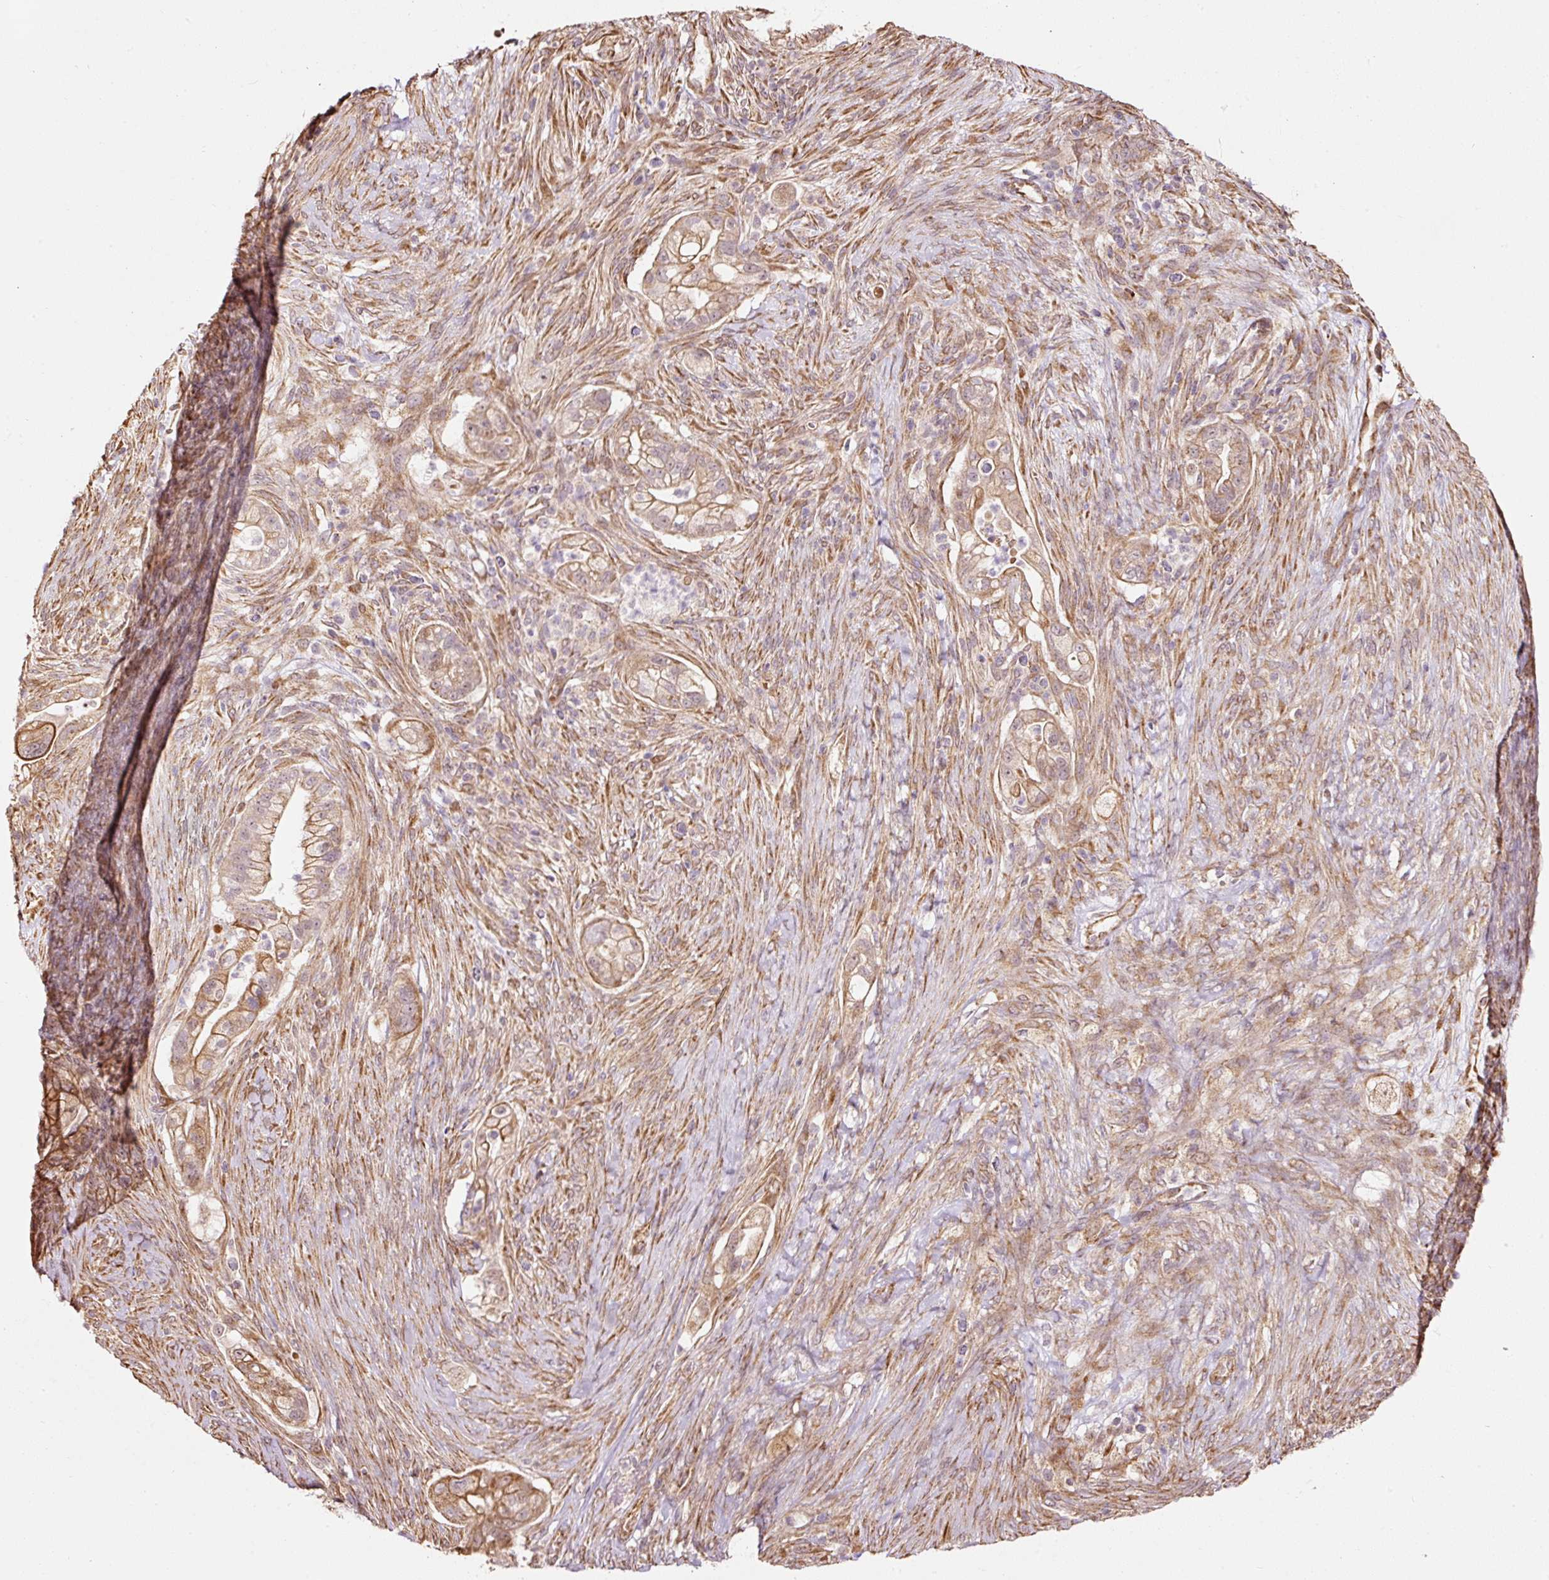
{"staining": {"intensity": "moderate", "quantity": ">75%", "location": "cytoplasmic/membranous"}, "tissue": "pancreatic cancer", "cell_type": "Tumor cells", "image_type": "cancer", "snomed": [{"axis": "morphology", "description": "Adenocarcinoma, NOS"}, {"axis": "topography", "description": "Pancreas"}], "caption": "Protein staining reveals moderate cytoplasmic/membranous expression in about >75% of tumor cells in pancreatic adenocarcinoma.", "gene": "ETF1", "patient": {"sex": "male", "age": 44}}